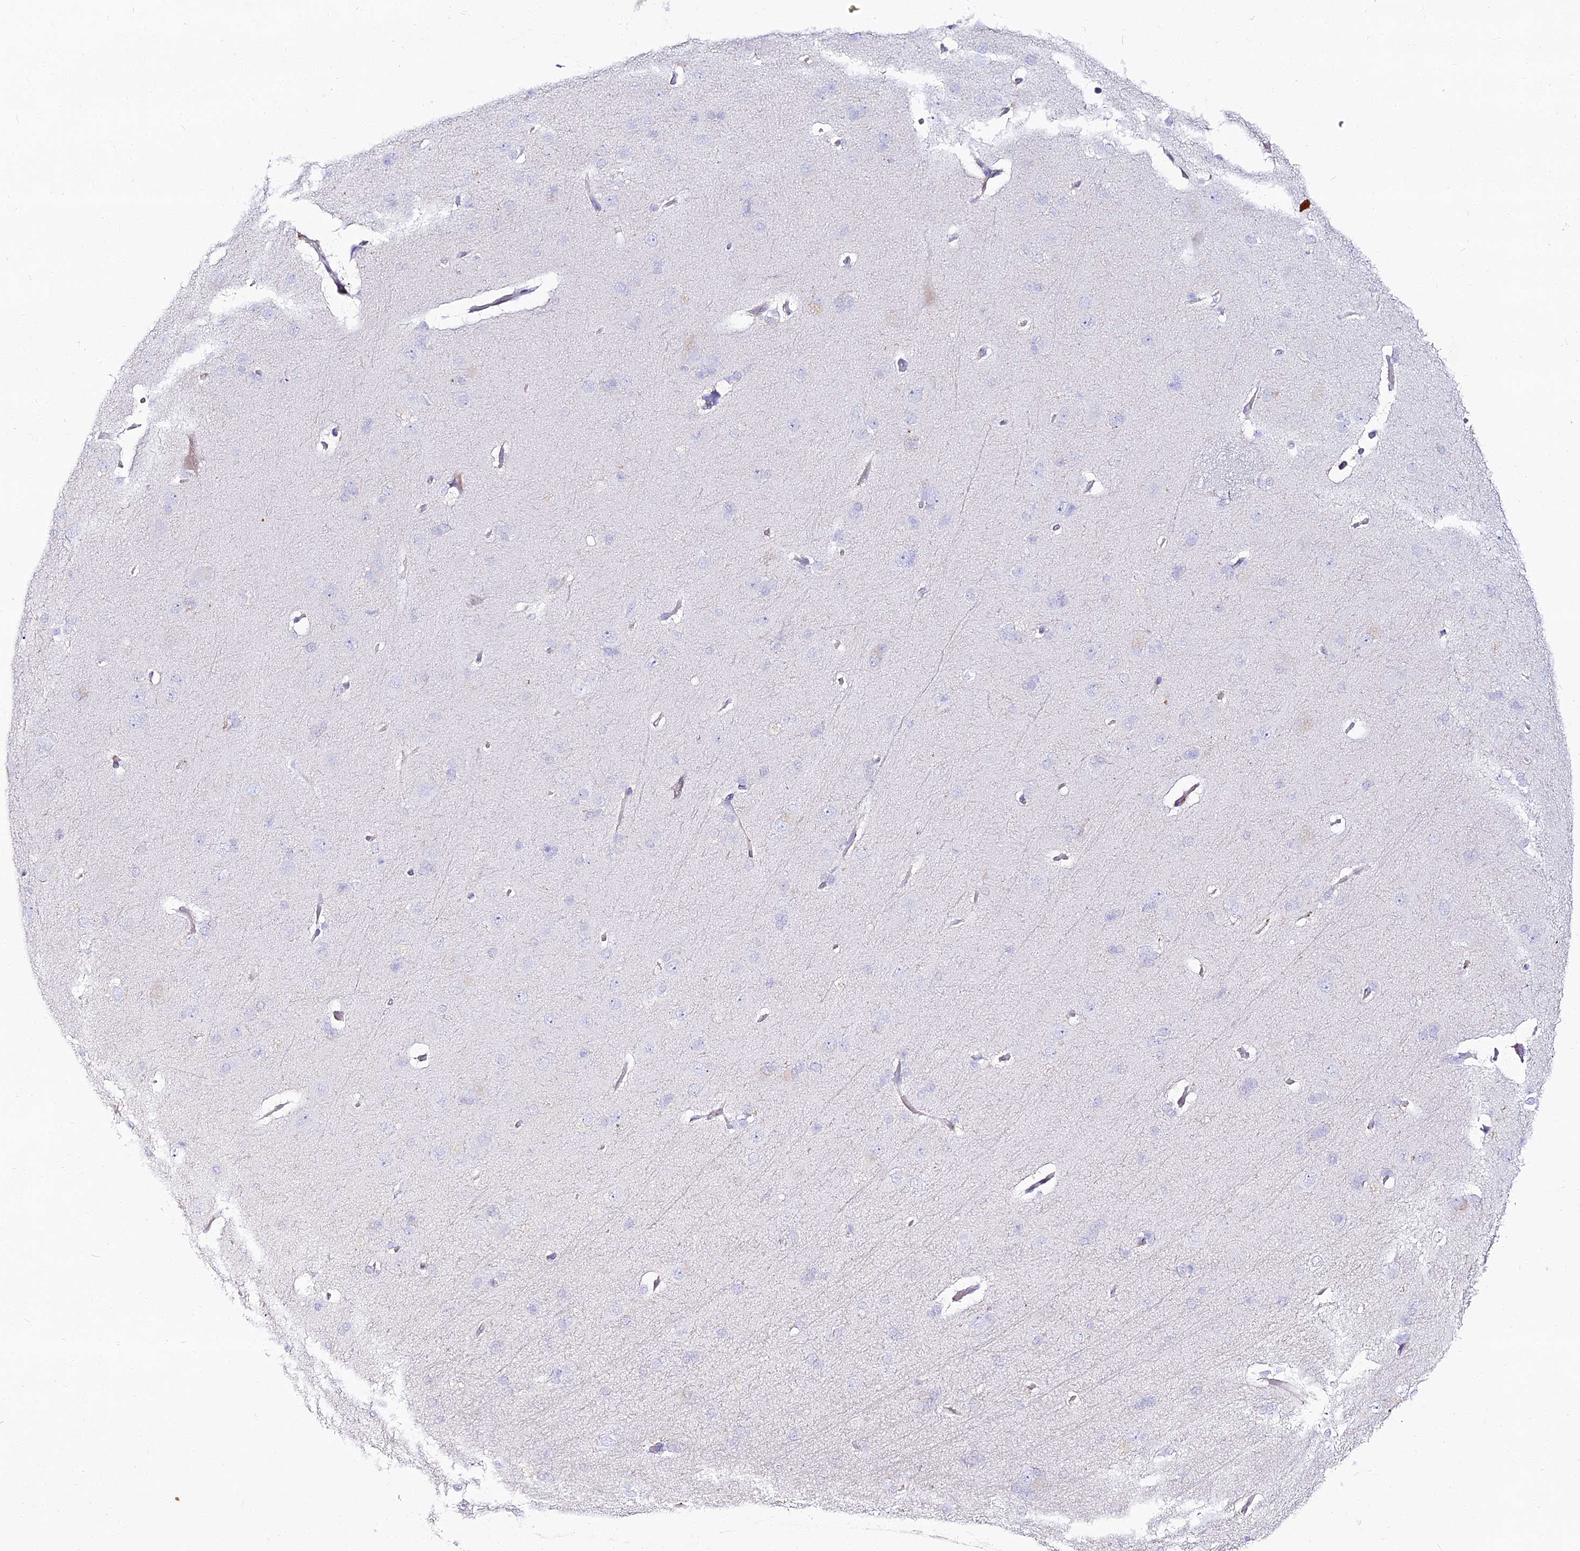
{"staining": {"intensity": "negative", "quantity": "none", "location": "none"}, "tissue": "cerebral cortex", "cell_type": "Endothelial cells", "image_type": "normal", "snomed": [{"axis": "morphology", "description": "Normal tissue, NOS"}, {"axis": "topography", "description": "Cerebral cortex"}], "caption": "Endothelial cells are negative for protein expression in benign human cerebral cortex. The staining was performed using DAB (3,3'-diaminobenzidine) to visualize the protein expression in brown, while the nuclei were stained in blue with hematoxylin (Magnification: 20x).", "gene": "ALPG", "patient": {"sex": "male", "age": 62}}